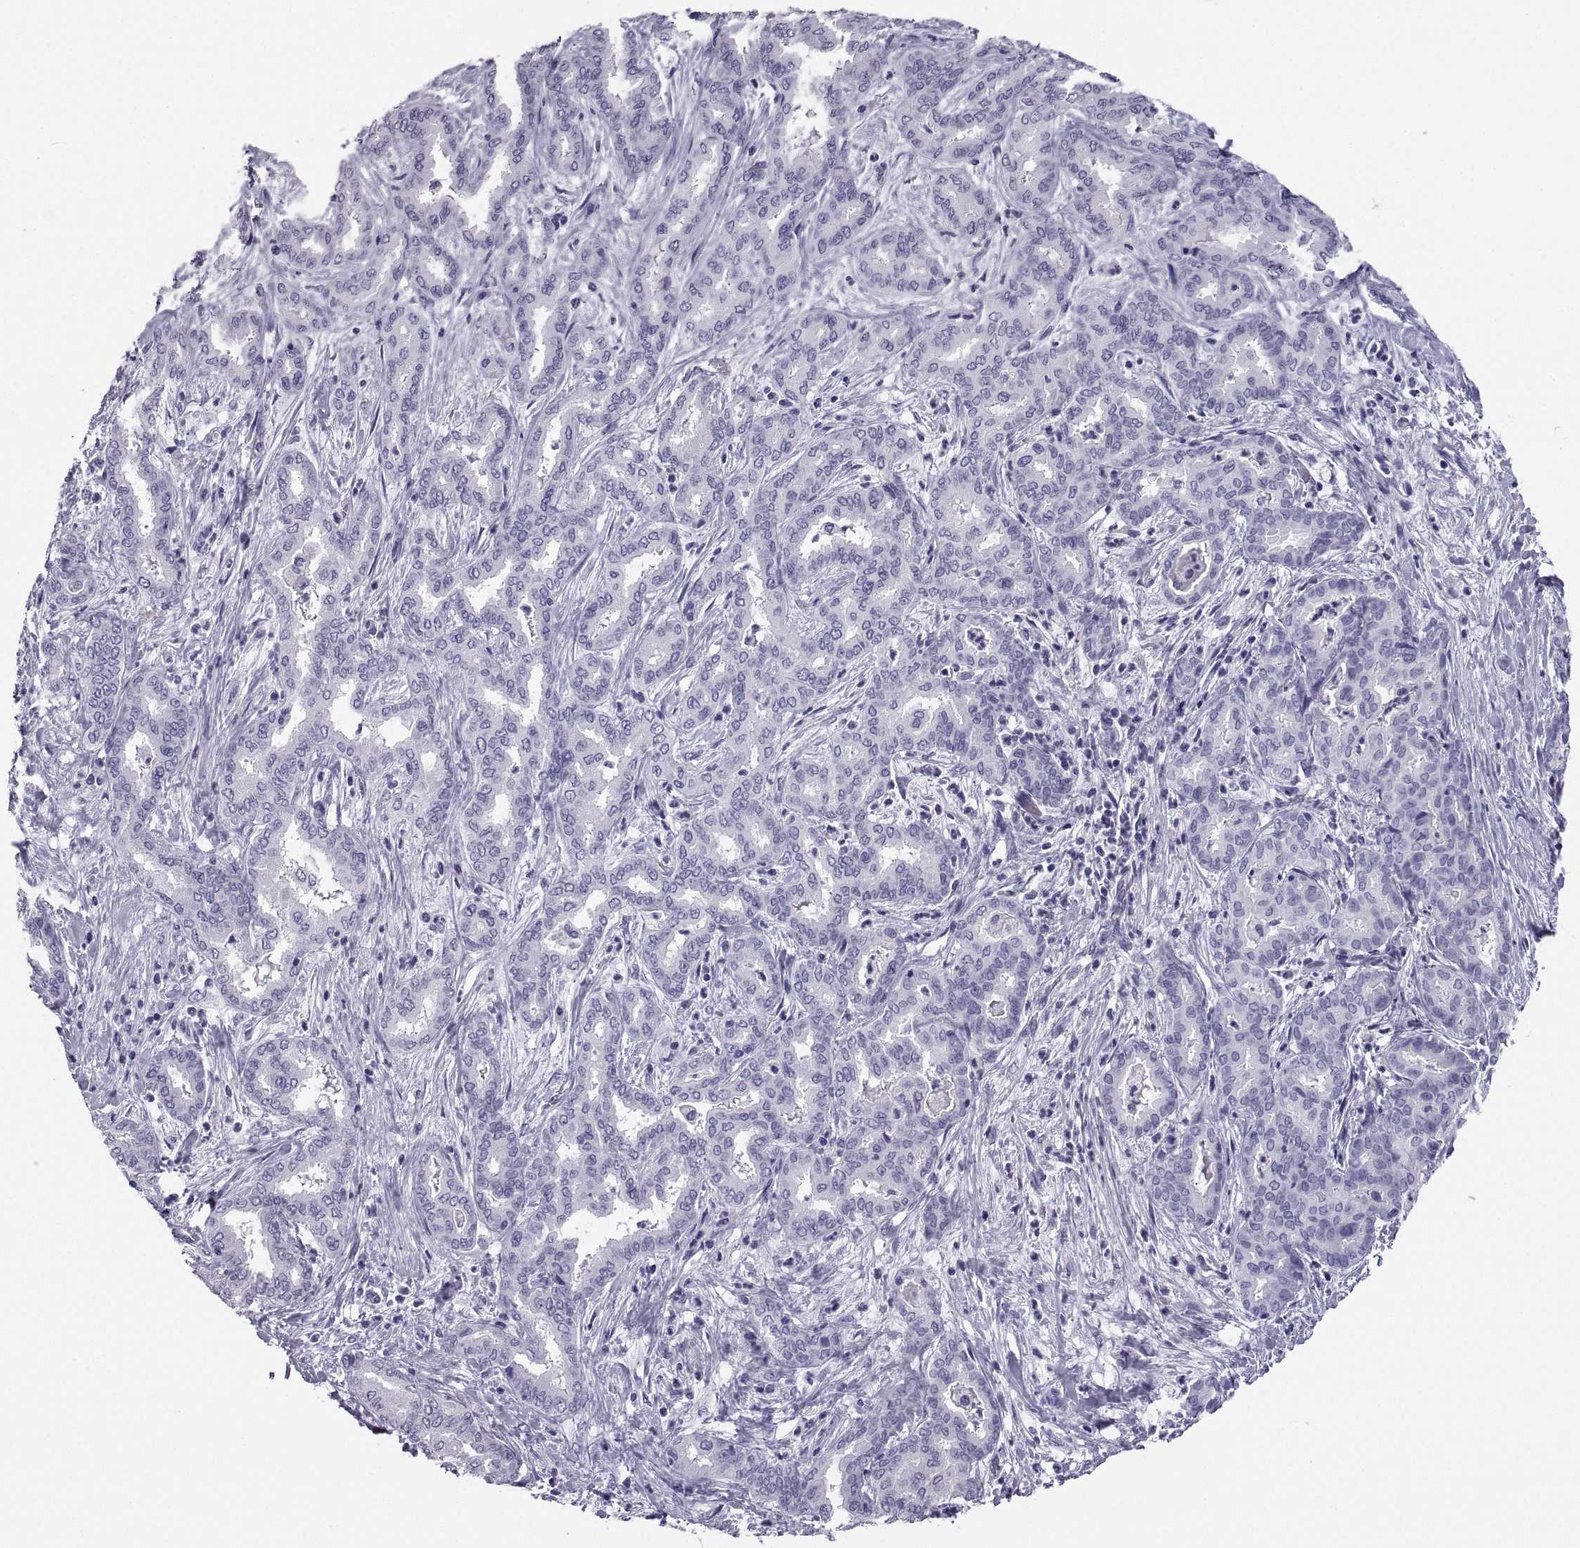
{"staining": {"intensity": "negative", "quantity": "none", "location": "none"}, "tissue": "liver cancer", "cell_type": "Tumor cells", "image_type": "cancer", "snomed": [{"axis": "morphology", "description": "Cholangiocarcinoma"}, {"axis": "topography", "description": "Liver"}], "caption": "The image exhibits no staining of tumor cells in liver cancer (cholangiocarcinoma). The staining is performed using DAB brown chromogen with nuclei counter-stained in using hematoxylin.", "gene": "PCSK1N", "patient": {"sex": "female", "age": 64}}